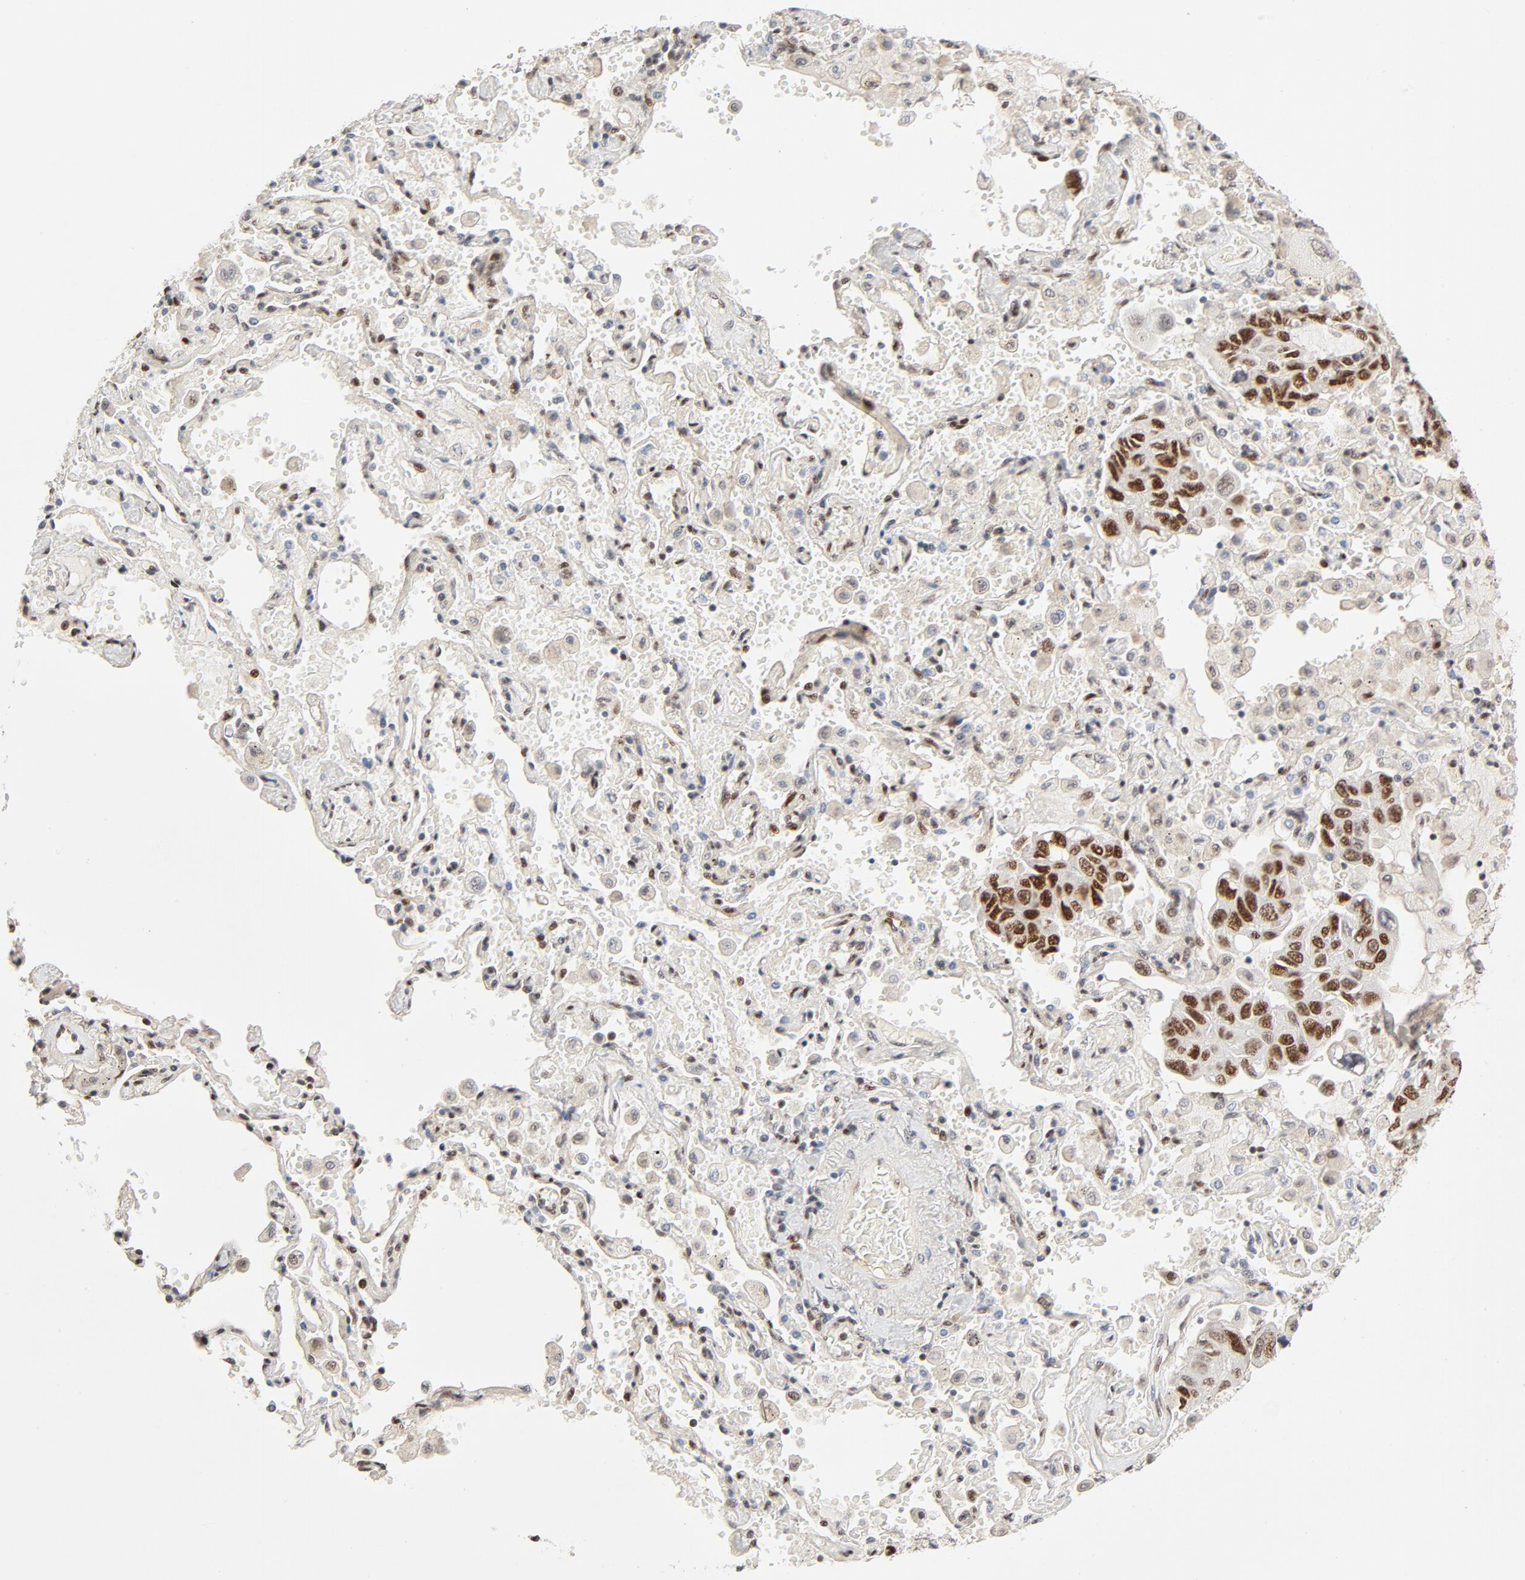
{"staining": {"intensity": "moderate", "quantity": ">75%", "location": "nuclear"}, "tissue": "lung cancer", "cell_type": "Tumor cells", "image_type": "cancer", "snomed": [{"axis": "morphology", "description": "Adenocarcinoma, NOS"}, {"axis": "topography", "description": "Lung"}], "caption": "Tumor cells reveal medium levels of moderate nuclear expression in about >75% of cells in lung cancer (adenocarcinoma).", "gene": "GTF2I", "patient": {"sex": "male", "age": 64}}